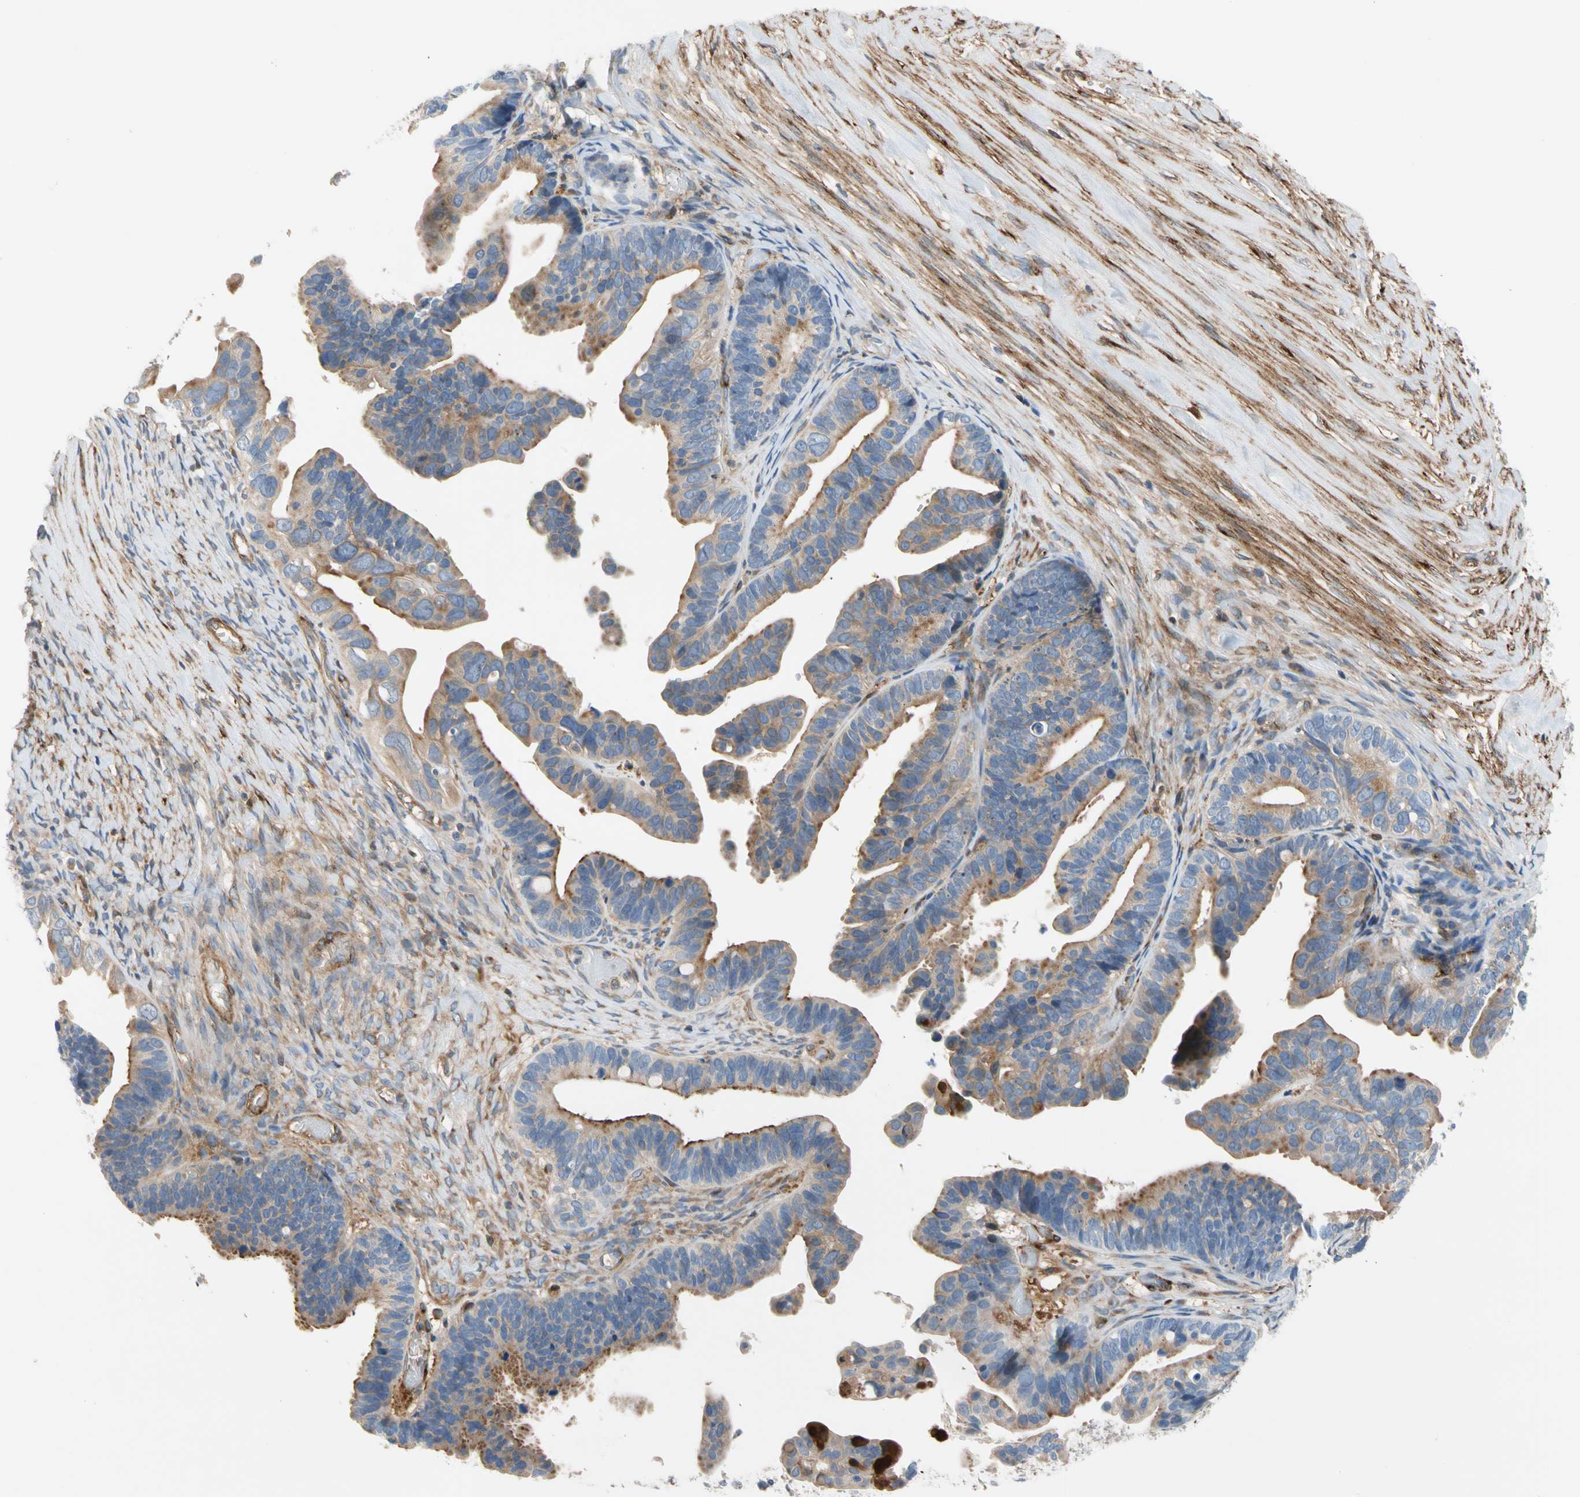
{"staining": {"intensity": "moderate", "quantity": "25%-75%", "location": "cytoplasmic/membranous"}, "tissue": "ovarian cancer", "cell_type": "Tumor cells", "image_type": "cancer", "snomed": [{"axis": "morphology", "description": "Cystadenocarcinoma, serous, NOS"}, {"axis": "topography", "description": "Ovary"}], "caption": "The image exhibits staining of ovarian cancer (serous cystadenocarcinoma), revealing moderate cytoplasmic/membranous protein staining (brown color) within tumor cells.", "gene": "ENTREP3", "patient": {"sex": "female", "age": 56}}